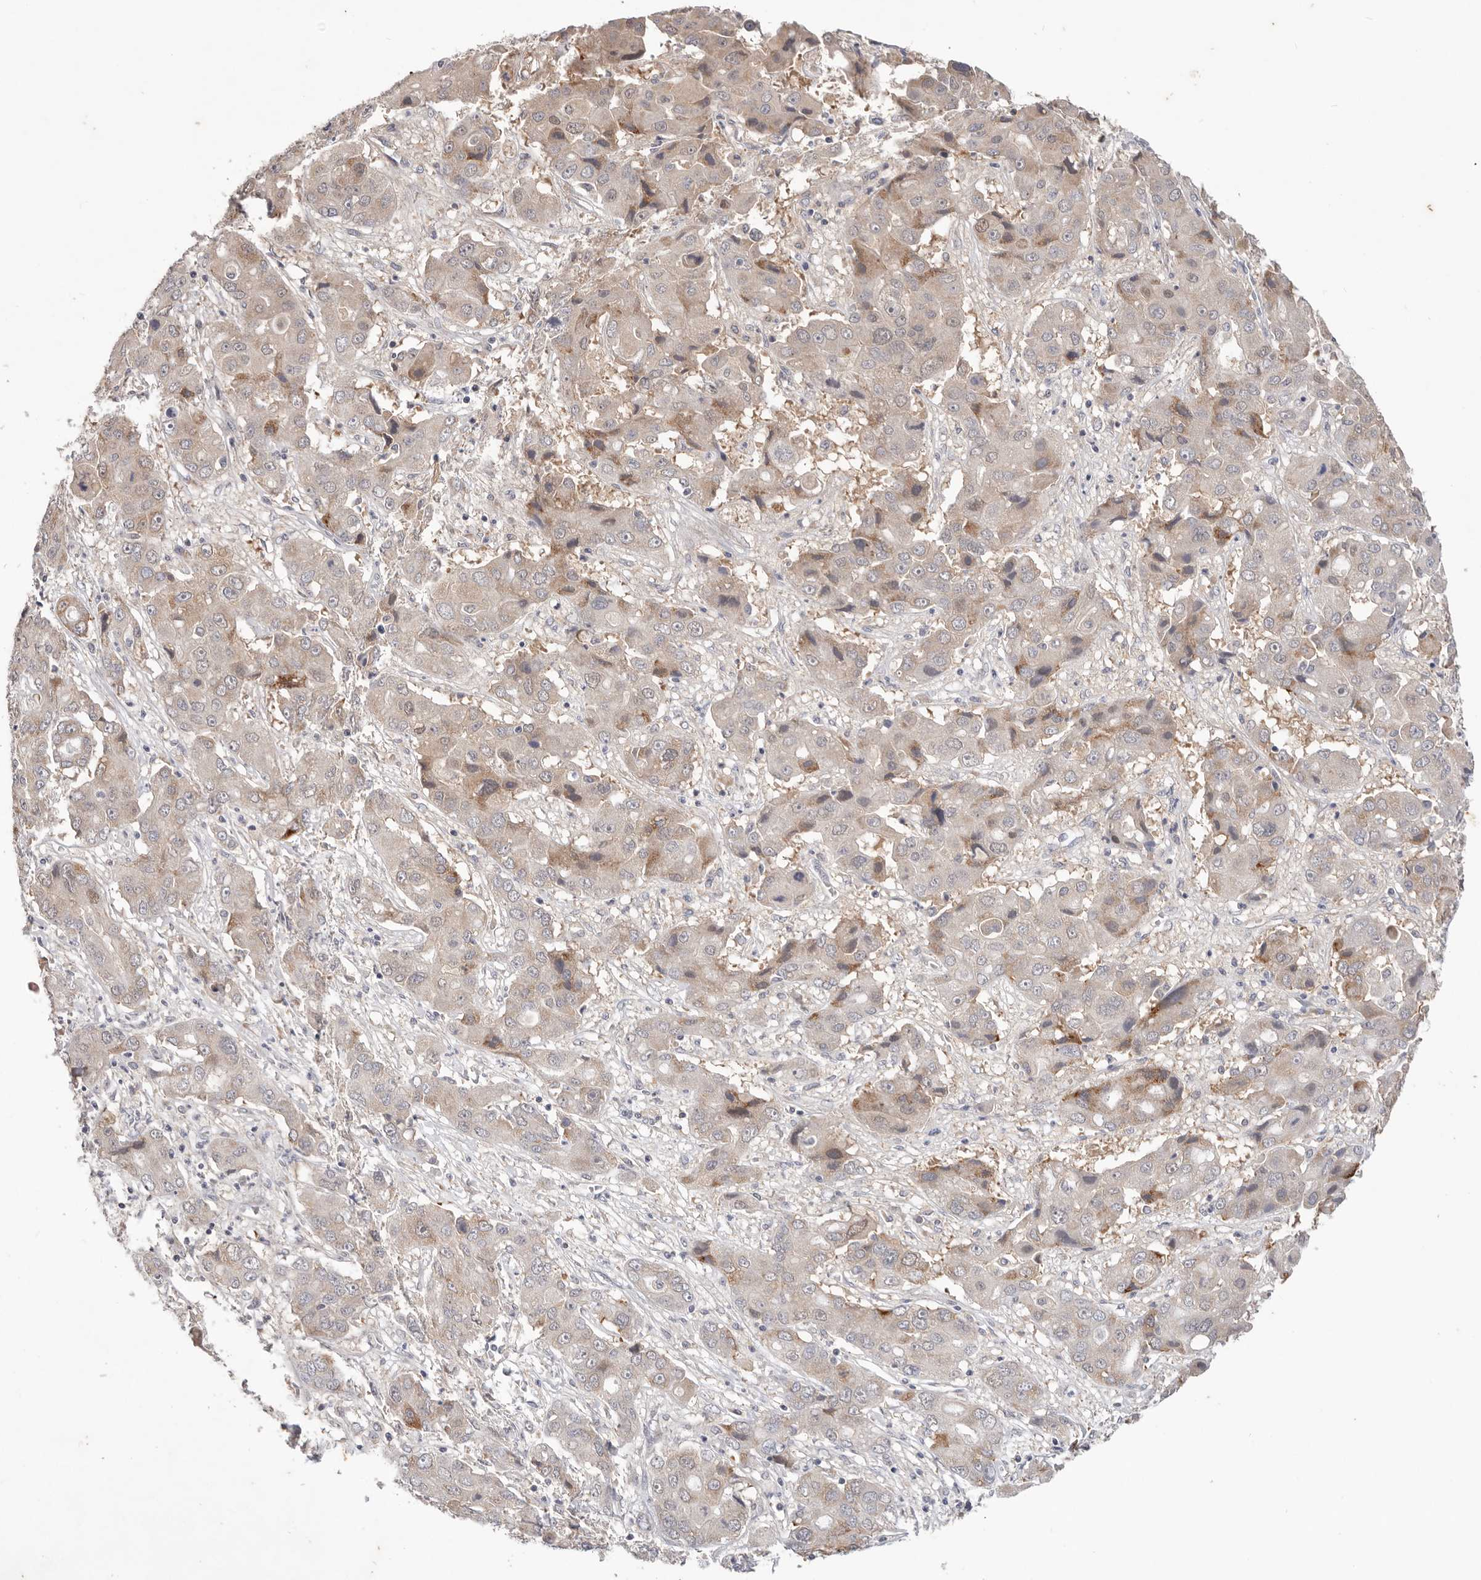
{"staining": {"intensity": "weak", "quantity": "<25%", "location": "cytoplasmic/membranous"}, "tissue": "liver cancer", "cell_type": "Tumor cells", "image_type": "cancer", "snomed": [{"axis": "morphology", "description": "Cholangiocarcinoma"}, {"axis": "topography", "description": "Liver"}], "caption": "This is an immunohistochemistry (IHC) image of liver cholangiocarcinoma. There is no positivity in tumor cells.", "gene": "WDR77", "patient": {"sex": "male", "age": 67}}